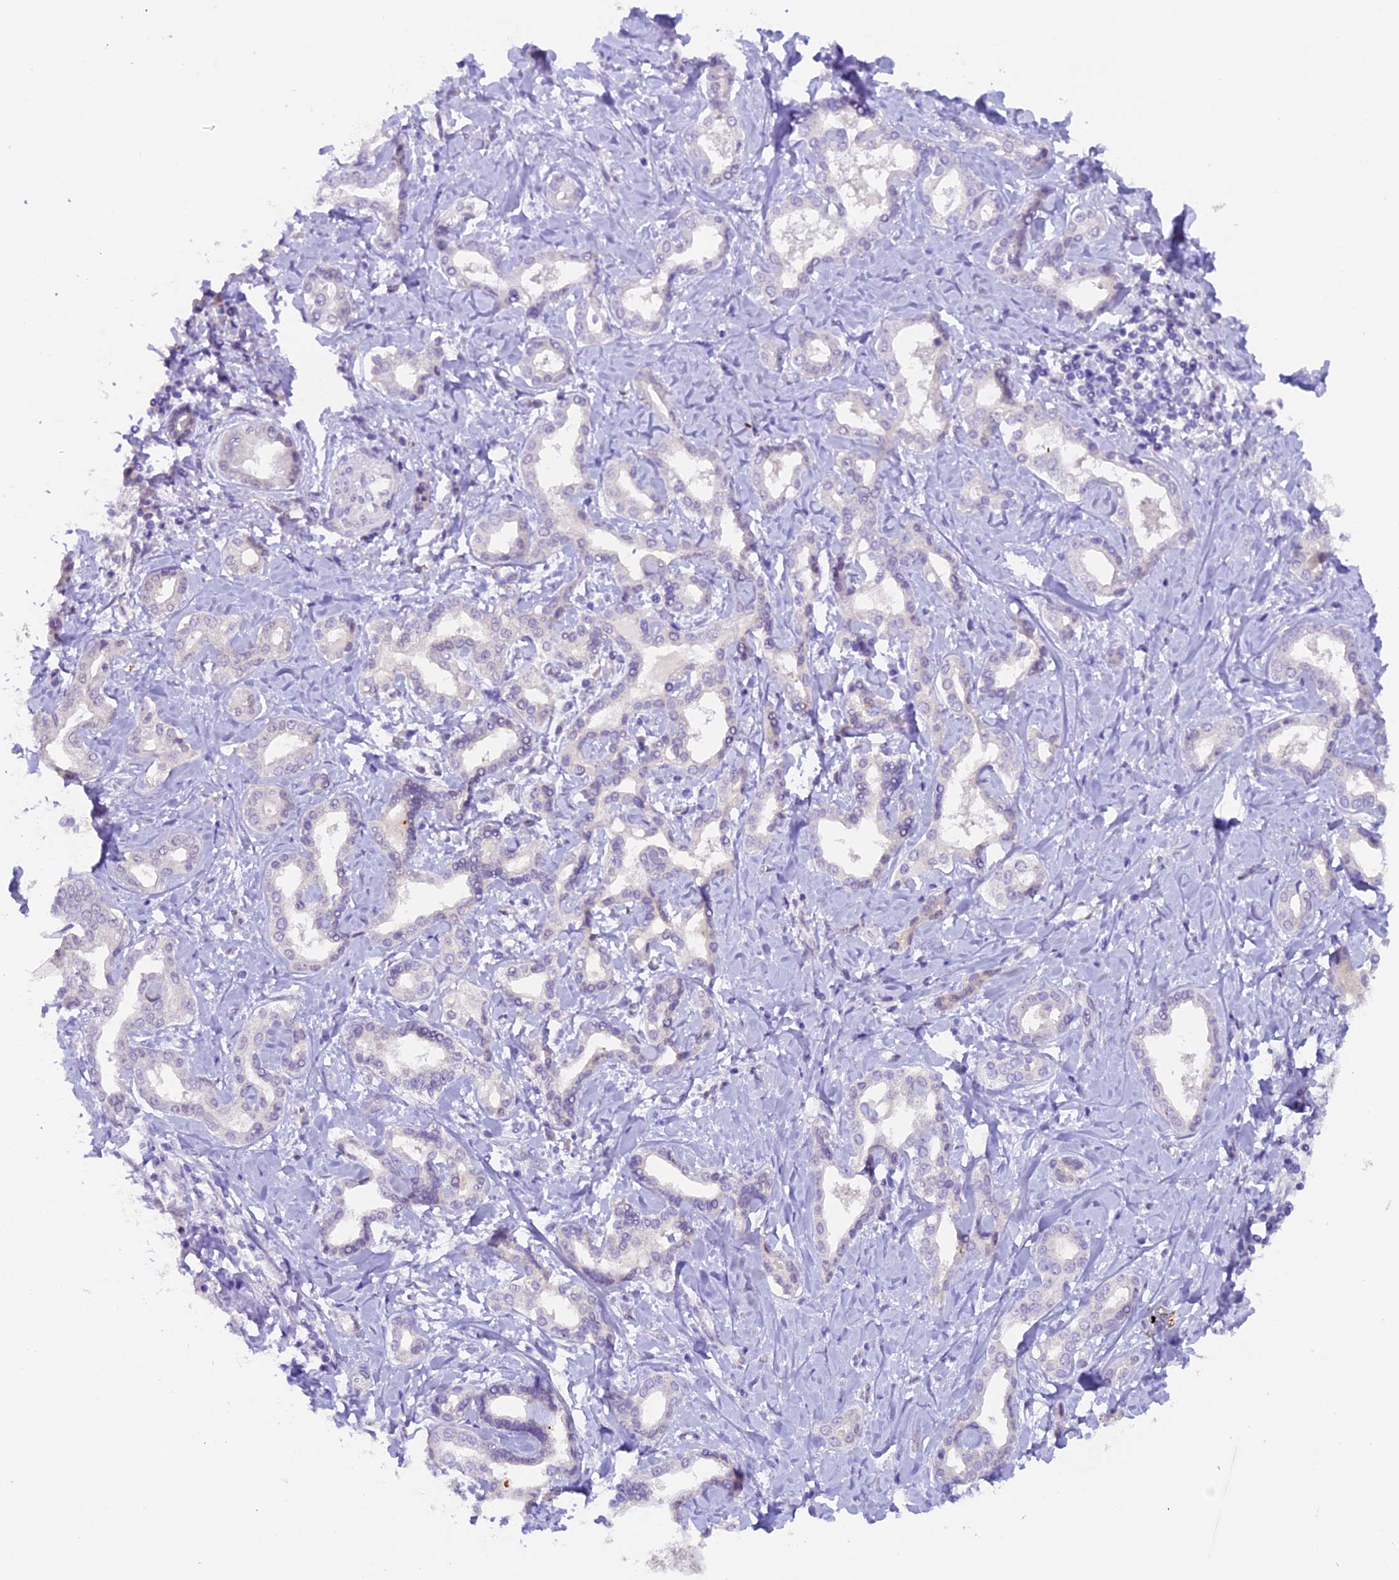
{"staining": {"intensity": "negative", "quantity": "none", "location": "none"}, "tissue": "liver cancer", "cell_type": "Tumor cells", "image_type": "cancer", "snomed": [{"axis": "morphology", "description": "Cholangiocarcinoma"}, {"axis": "topography", "description": "Liver"}], "caption": "There is no significant staining in tumor cells of liver cancer (cholangiocarcinoma).", "gene": "NCK2", "patient": {"sex": "female", "age": 77}}